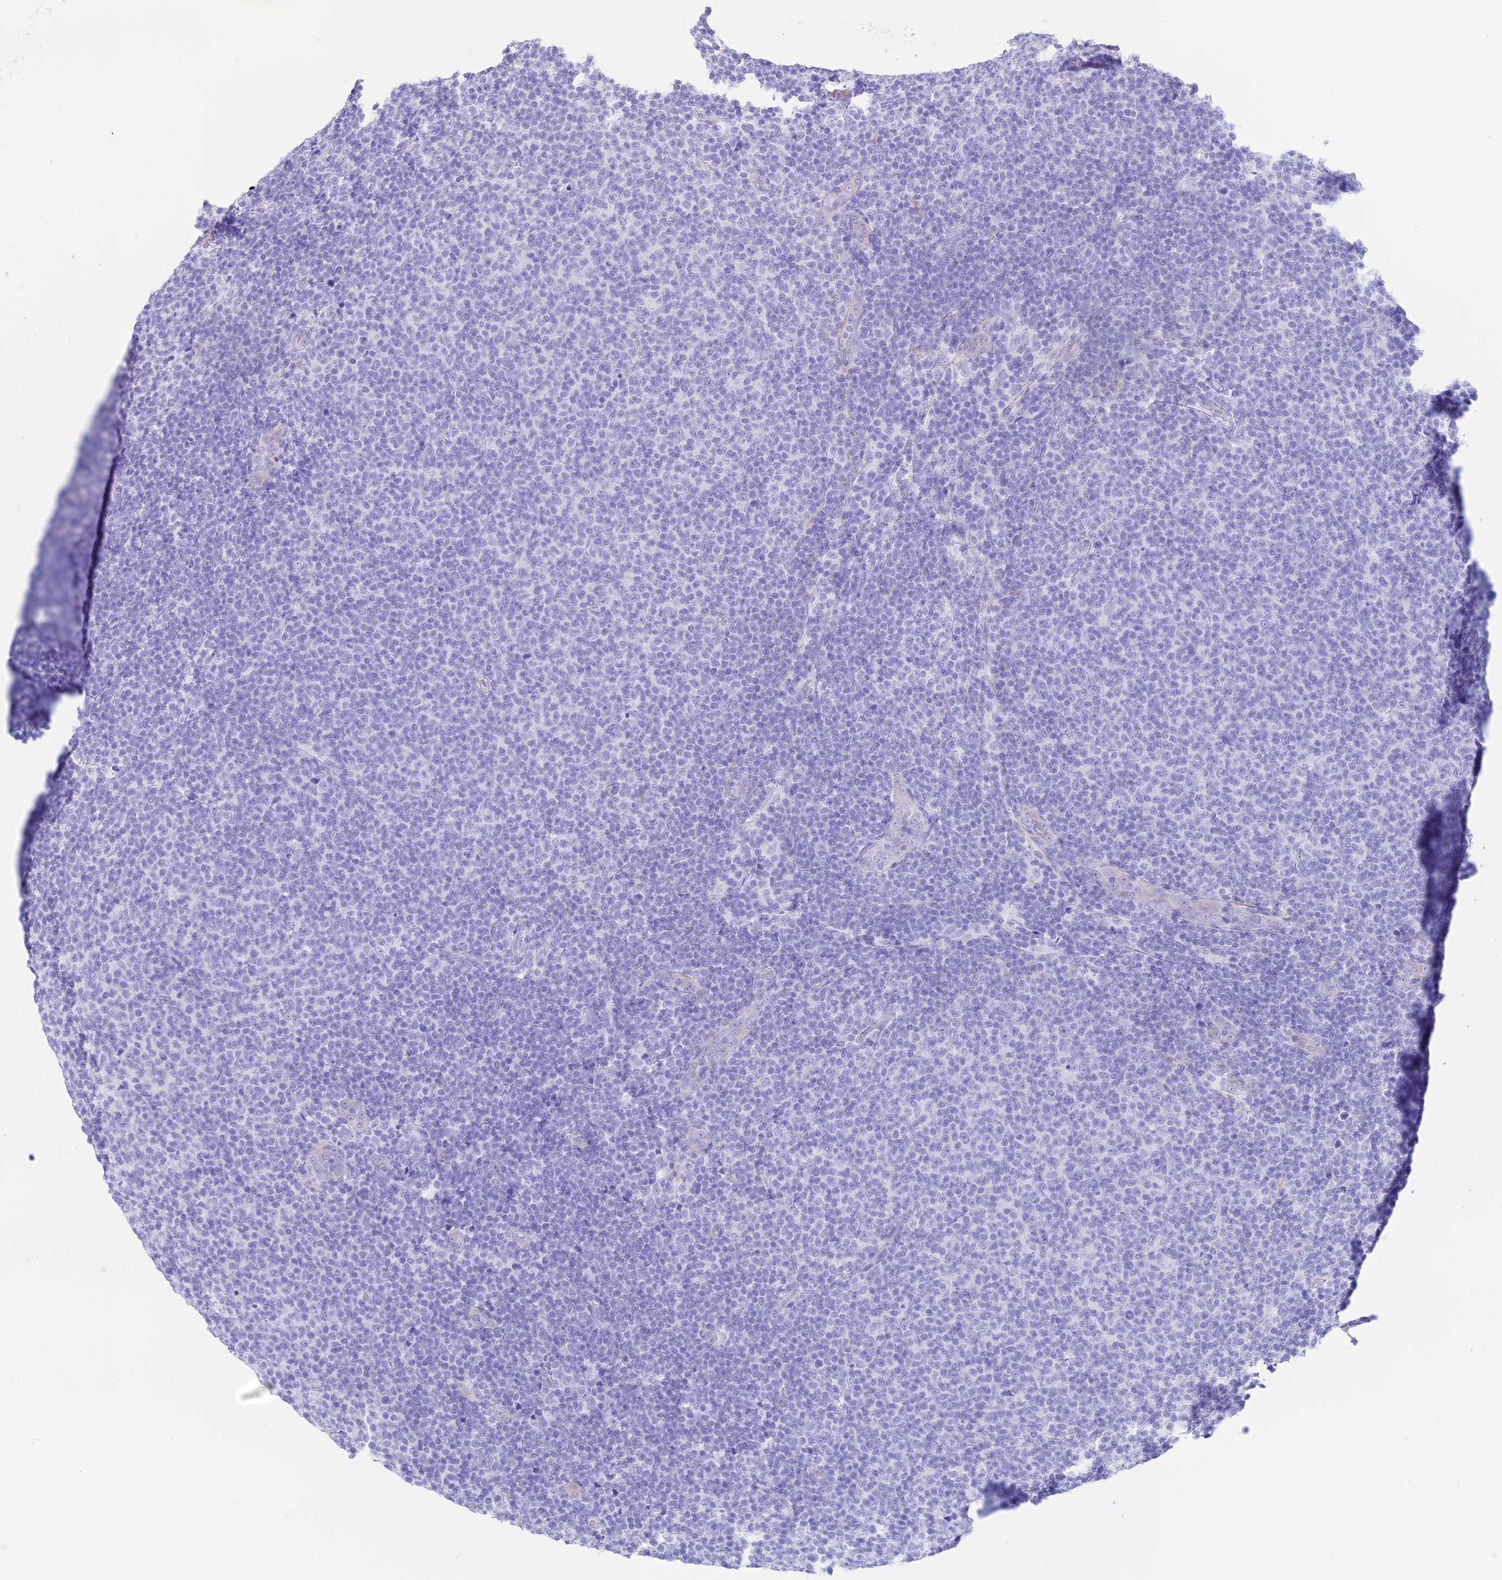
{"staining": {"intensity": "negative", "quantity": "none", "location": "none"}, "tissue": "lymphoma", "cell_type": "Tumor cells", "image_type": "cancer", "snomed": [{"axis": "morphology", "description": "Malignant lymphoma, non-Hodgkin's type, Low grade"}, {"axis": "topography", "description": "Lymph node"}], "caption": "This is an immunohistochemistry (IHC) histopathology image of lymphoma. There is no staining in tumor cells.", "gene": "ST8SIA5", "patient": {"sex": "male", "age": 66}}